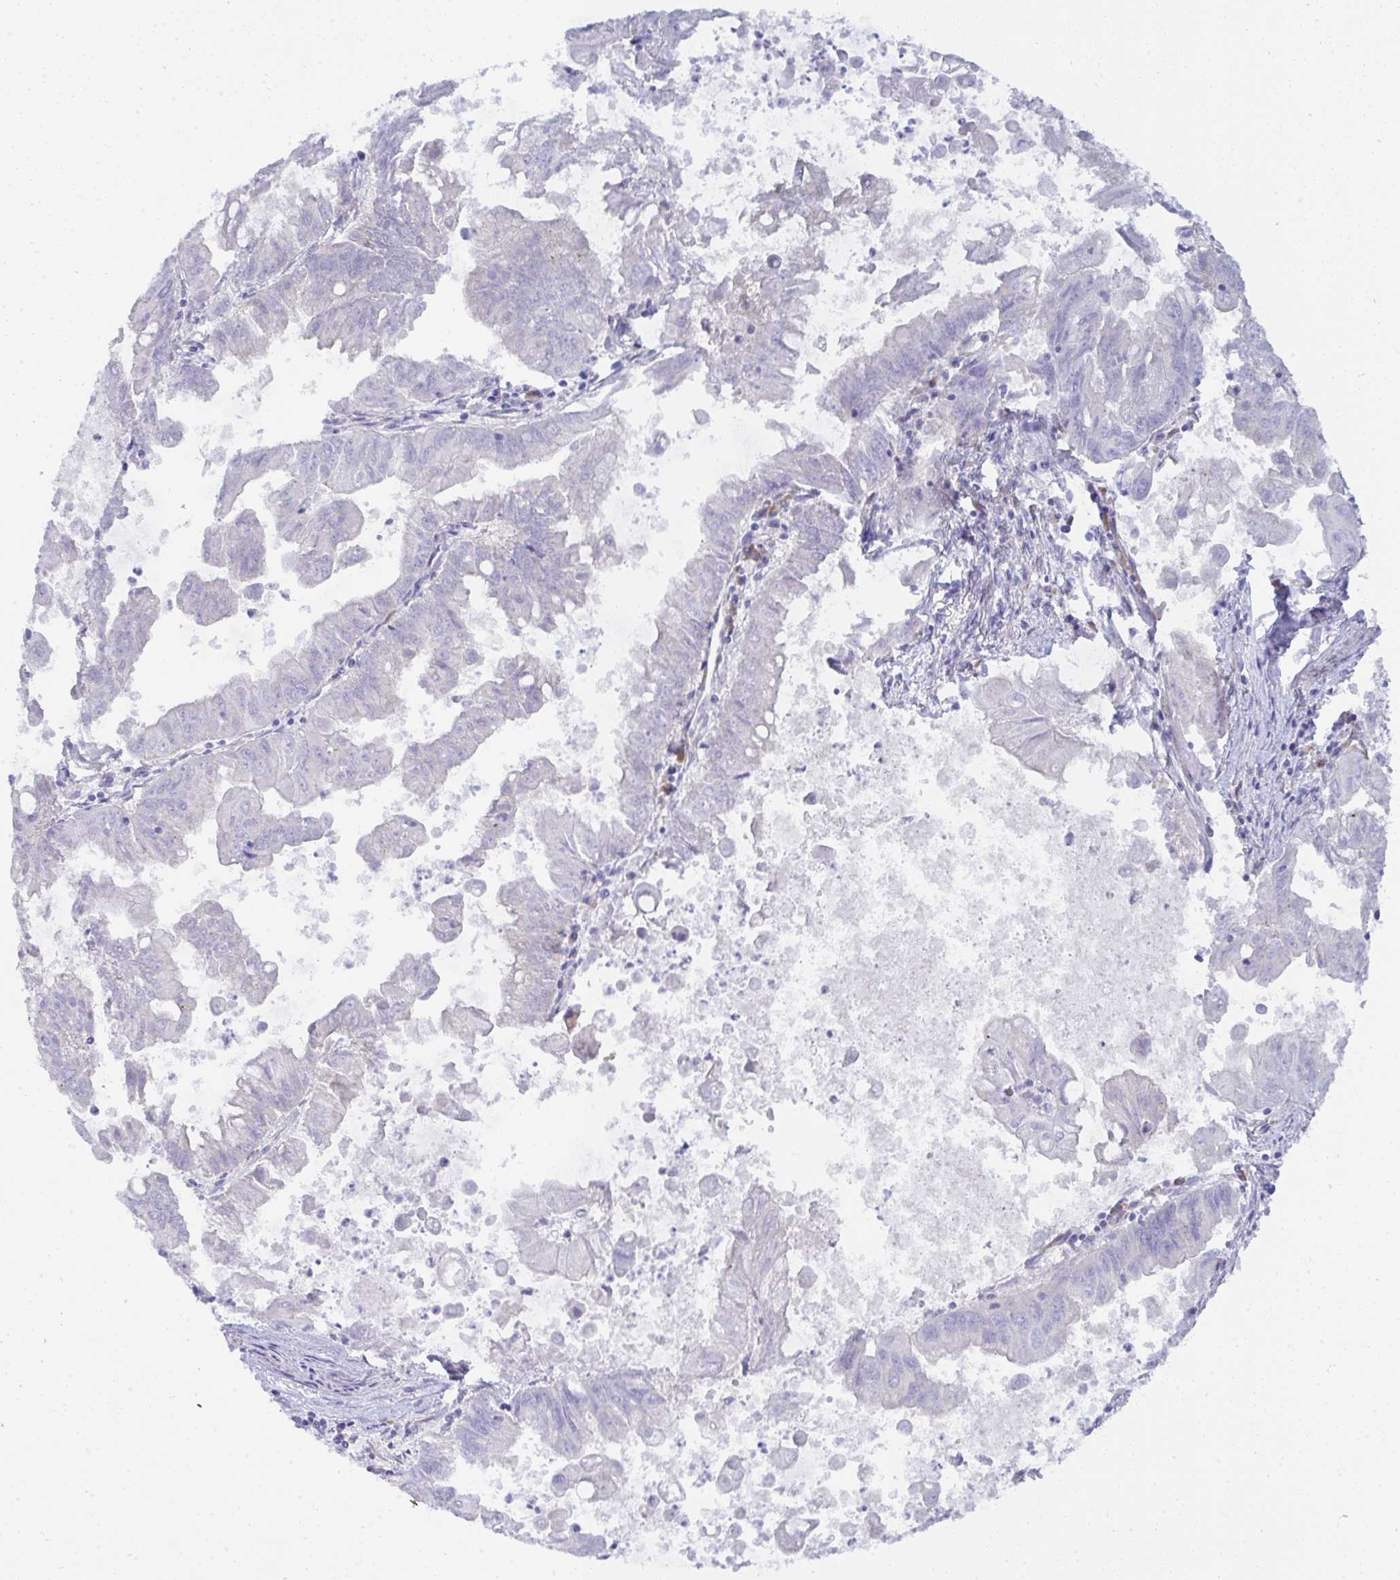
{"staining": {"intensity": "negative", "quantity": "none", "location": "none"}, "tissue": "stomach cancer", "cell_type": "Tumor cells", "image_type": "cancer", "snomed": [{"axis": "morphology", "description": "Adenocarcinoma, NOS"}, {"axis": "topography", "description": "Stomach, upper"}], "caption": "A photomicrograph of adenocarcinoma (stomach) stained for a protein displays no brown staining in tumor cells. (DAB immunohistochemistry visualized using brightfield microscopy, high magnification).", "gene": "GAB1", "patient": {"sex": "male", "age": 80}}